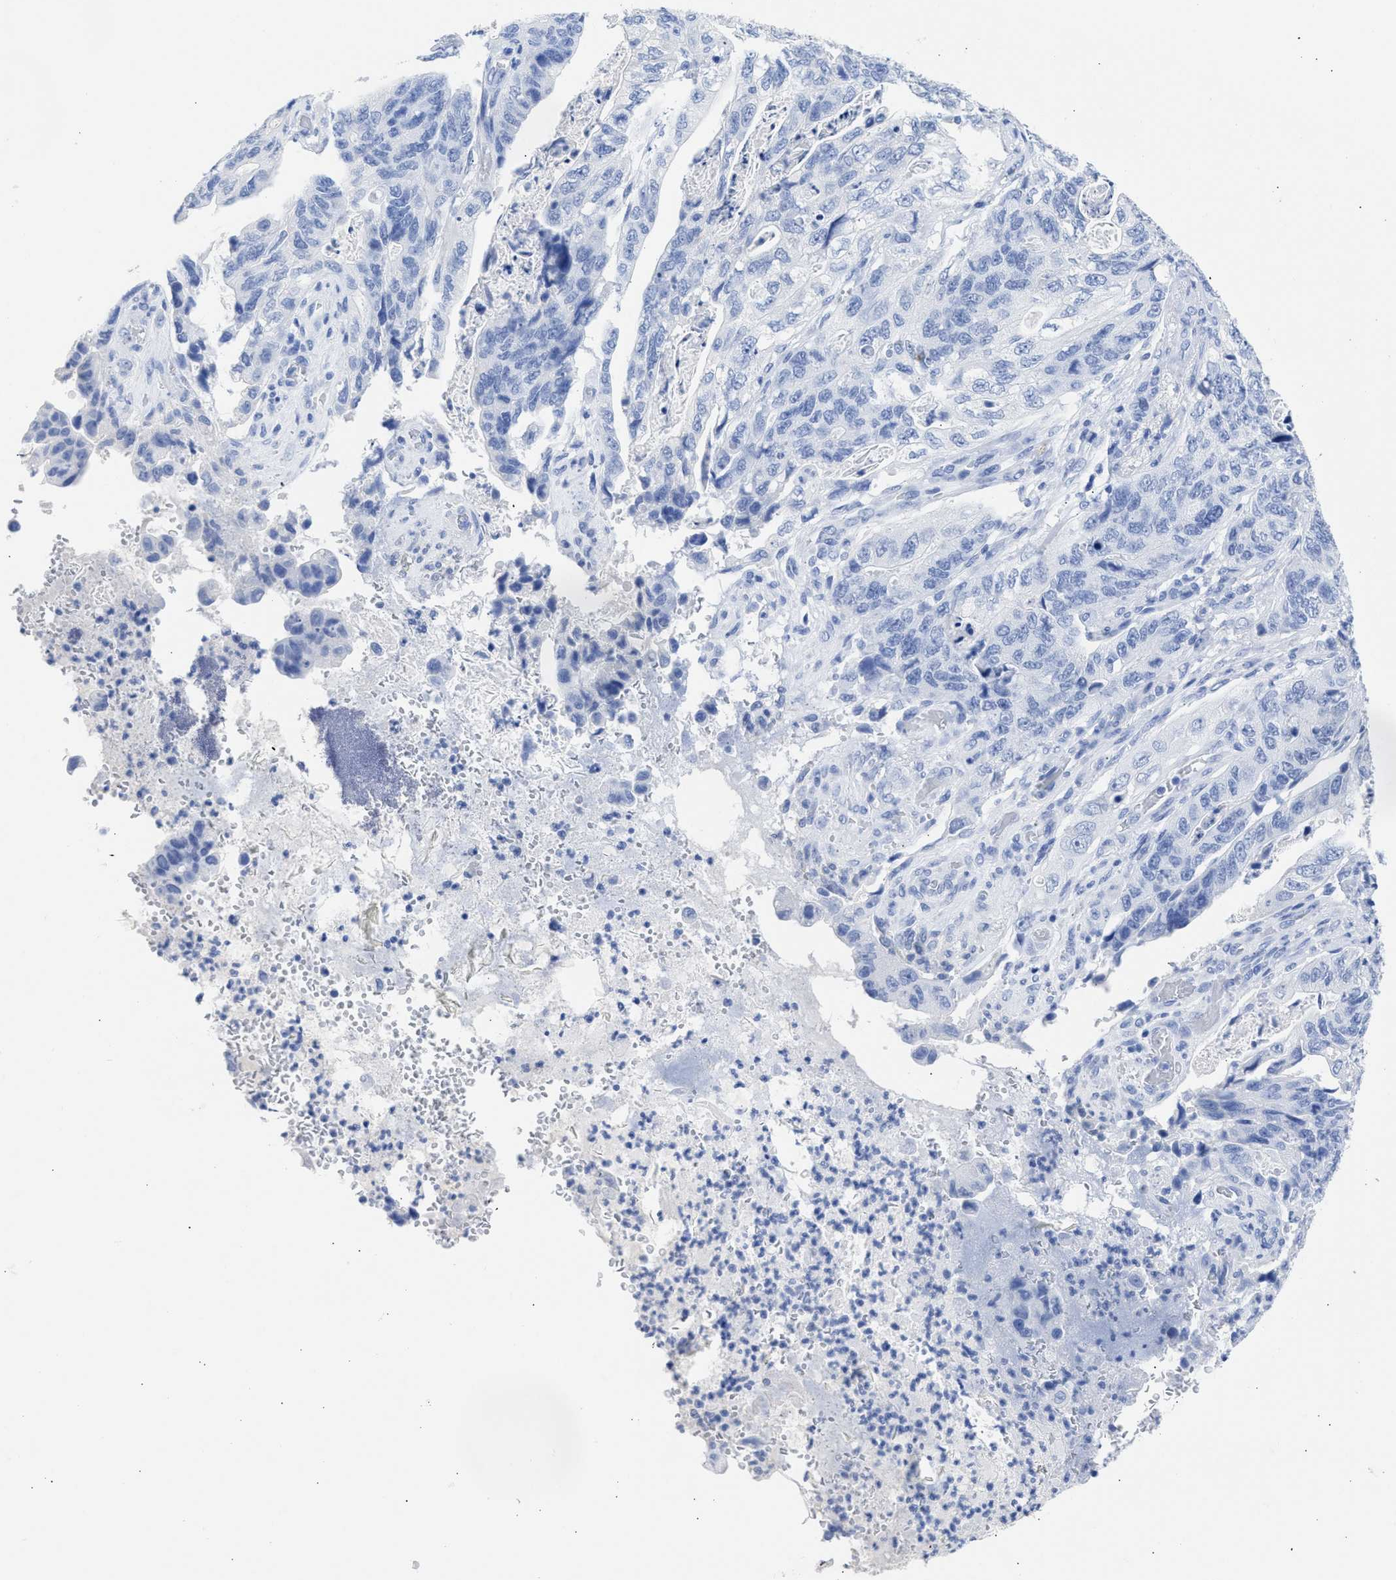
{"staining": {"intensity": "negative", "quantity": "none", "location": "none"}, "tissue": "stomach cancer", "cell_type": "Tumor cells", "image_type": "cancer", "snomed": [{"axis": "morphology", "description": "Adenocarcinoma, NOS"}, {"axis": "topography", "description": "Stomach"}], "caption": "Immunohistochemical staining of adenocarcinoma (stomach) reveals no significant positivity in tumor cells.", "gene": "NCAM1", "patient": {"sex": "female", "age": 89}}